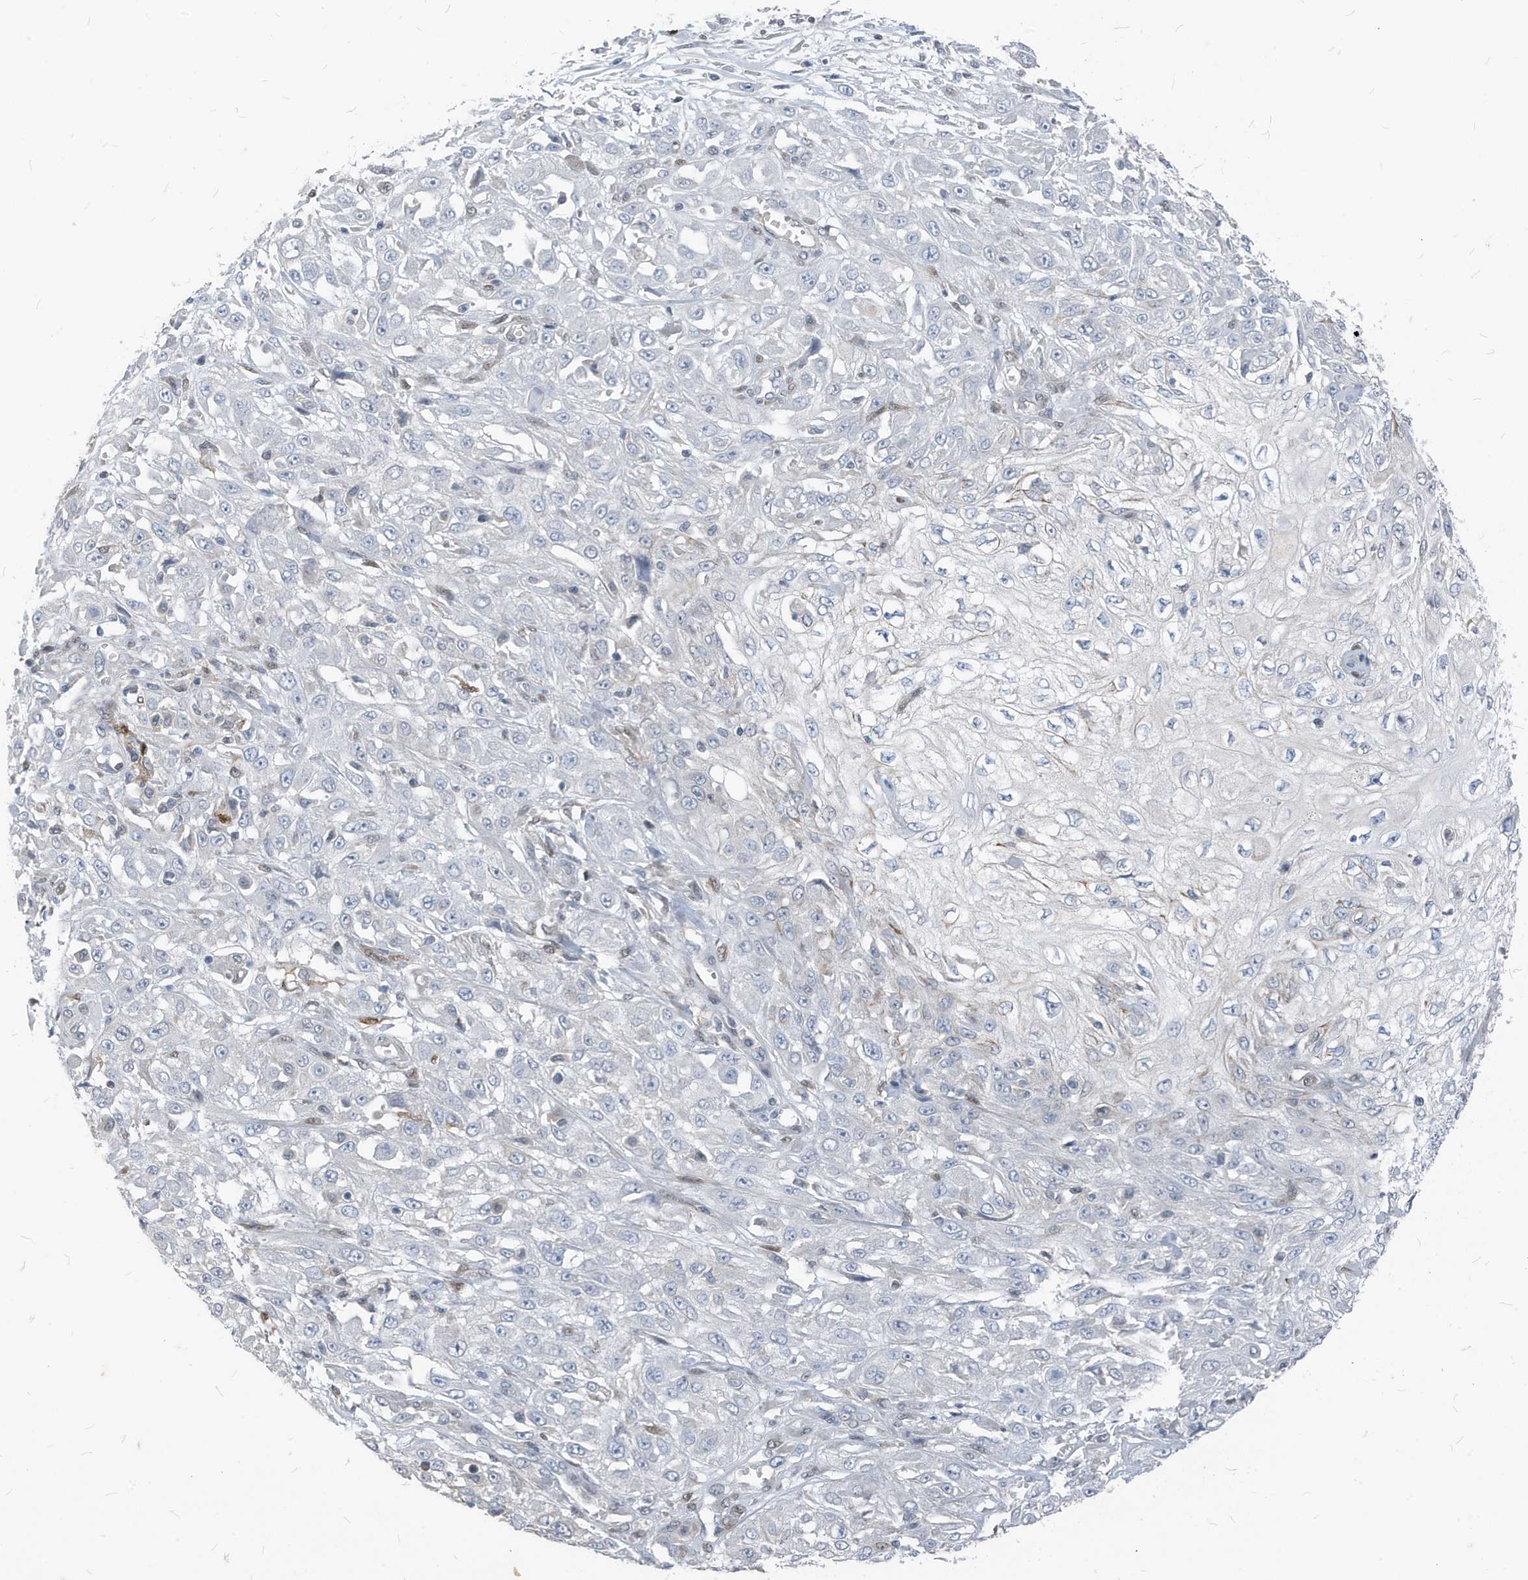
{"staining": {"intensity": "negative", "quantity": "none", "location": "none"}, "tissue": "skin cancer", "cell_type": "Tumor cells", "image_type": "cancer", "snomed": [{"axis": "morphology", "description": "Squamous cell carcinoma, NOS"}, {"axis": "morphology", "description": "Squamous cell carcinoma, metastatic, NOS"}, {"axis": "topography", "description": "Skin"}, {"axis": "topography", "description": "Lymph node"}], "caption": "This is an IHC micrograph of human skin cancer (metastatic squamous cell carcinoma). There is no expression in tumor cells.", "gene": "NCOA7", "patient": {"sex": "male", "age": 75}}